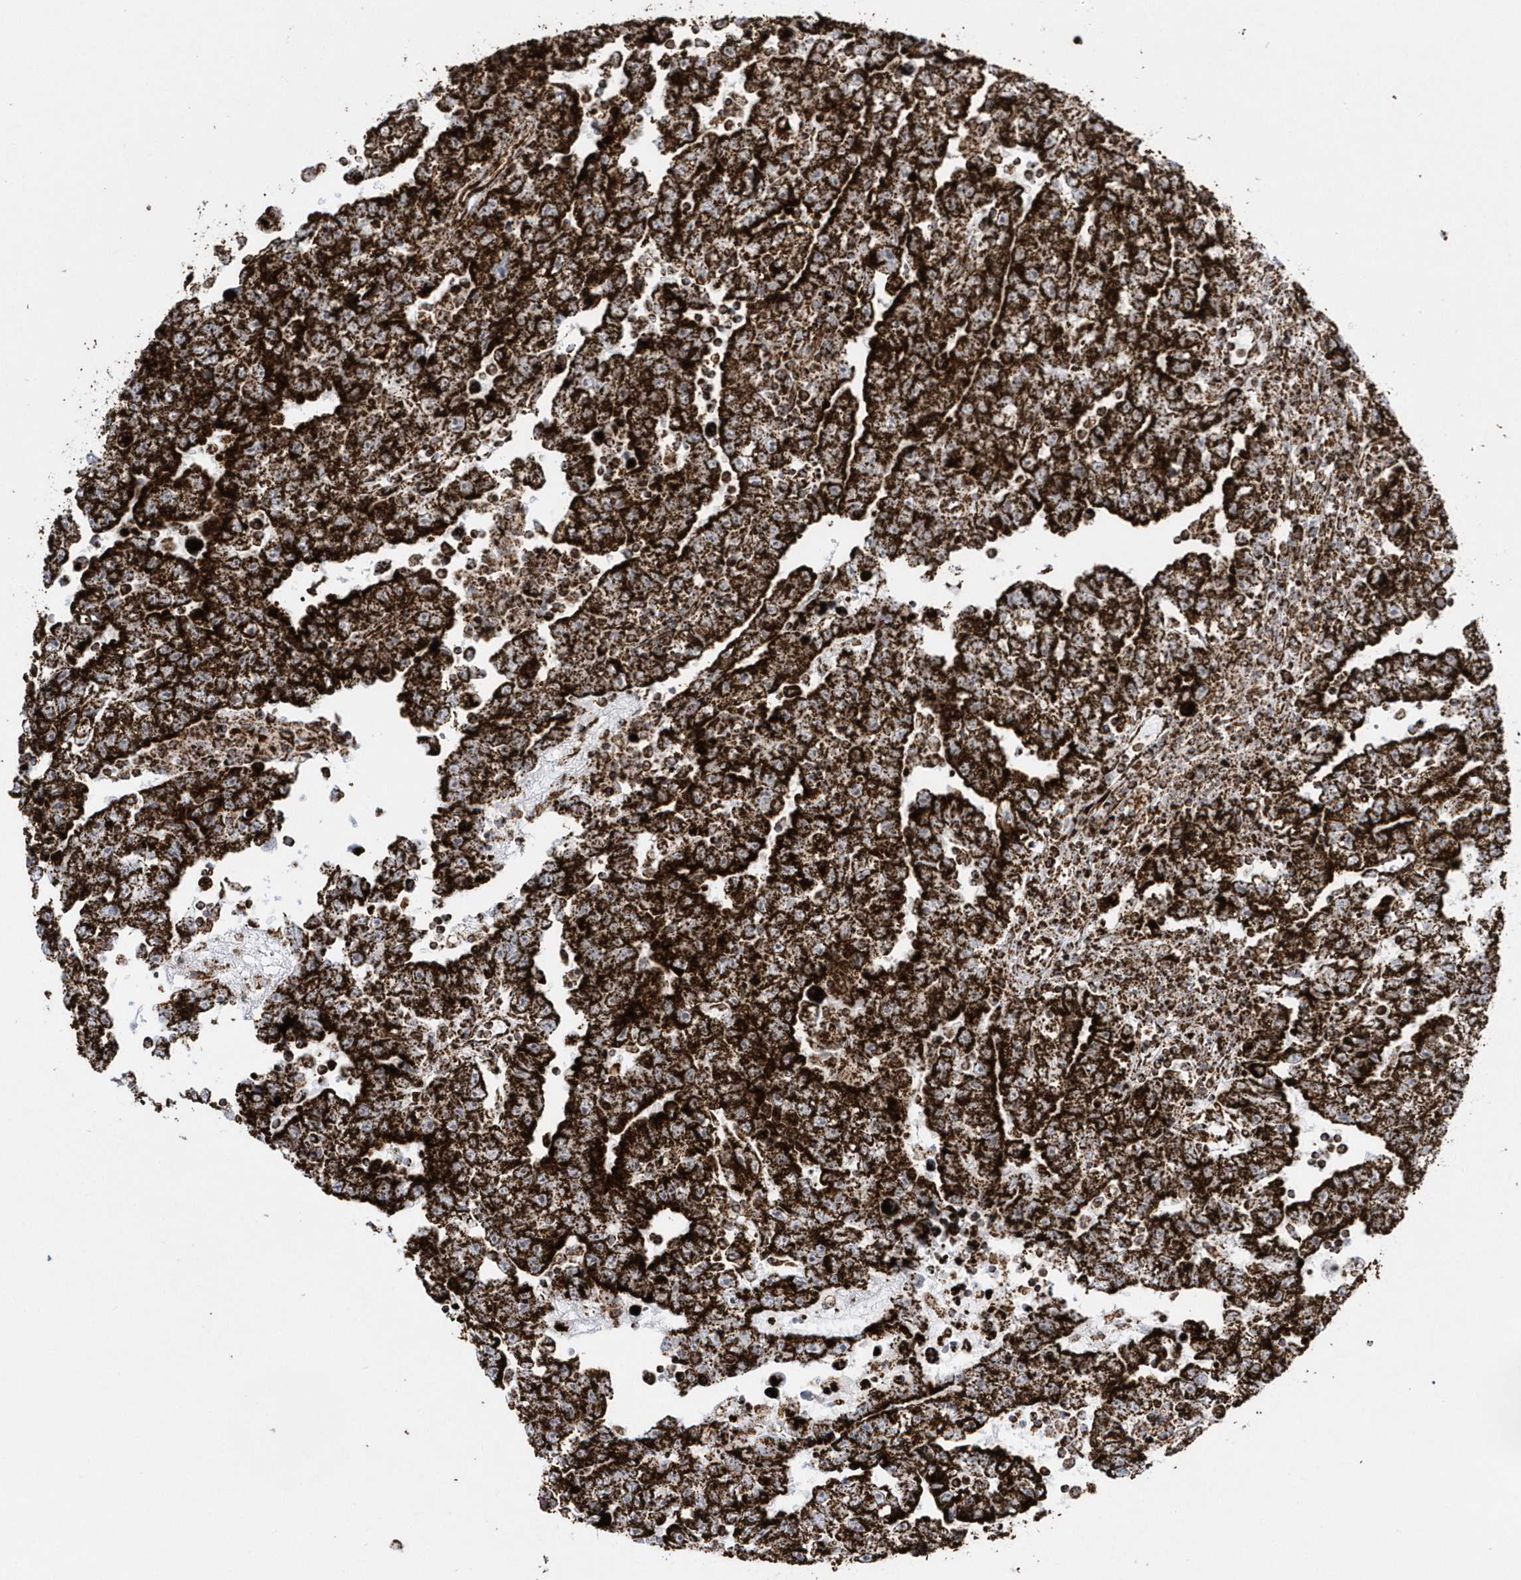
{"staining": {"intensity": "strong", "quantity": ">75%", "location": "cytoplasmic/membranous"}, "tissue": "testis cancer", "cell_type": "Tumor cells", "image_type": "cancer", "snomed": [{"axis": "morphology", "description": "Carcinoma, Embryonal, NOS"}, {"axis": "topography", "description": "Testis"}], "caption": "High-power microscopy captured an immunohistochemistry micrograph of testis cancer (embryonal carcinoma), revealing strong cytoplasmic/membranous positivity in about >75% of tumor cells.", "gene": "CRY2", "patient": {"sex": "male", "age": 25}}